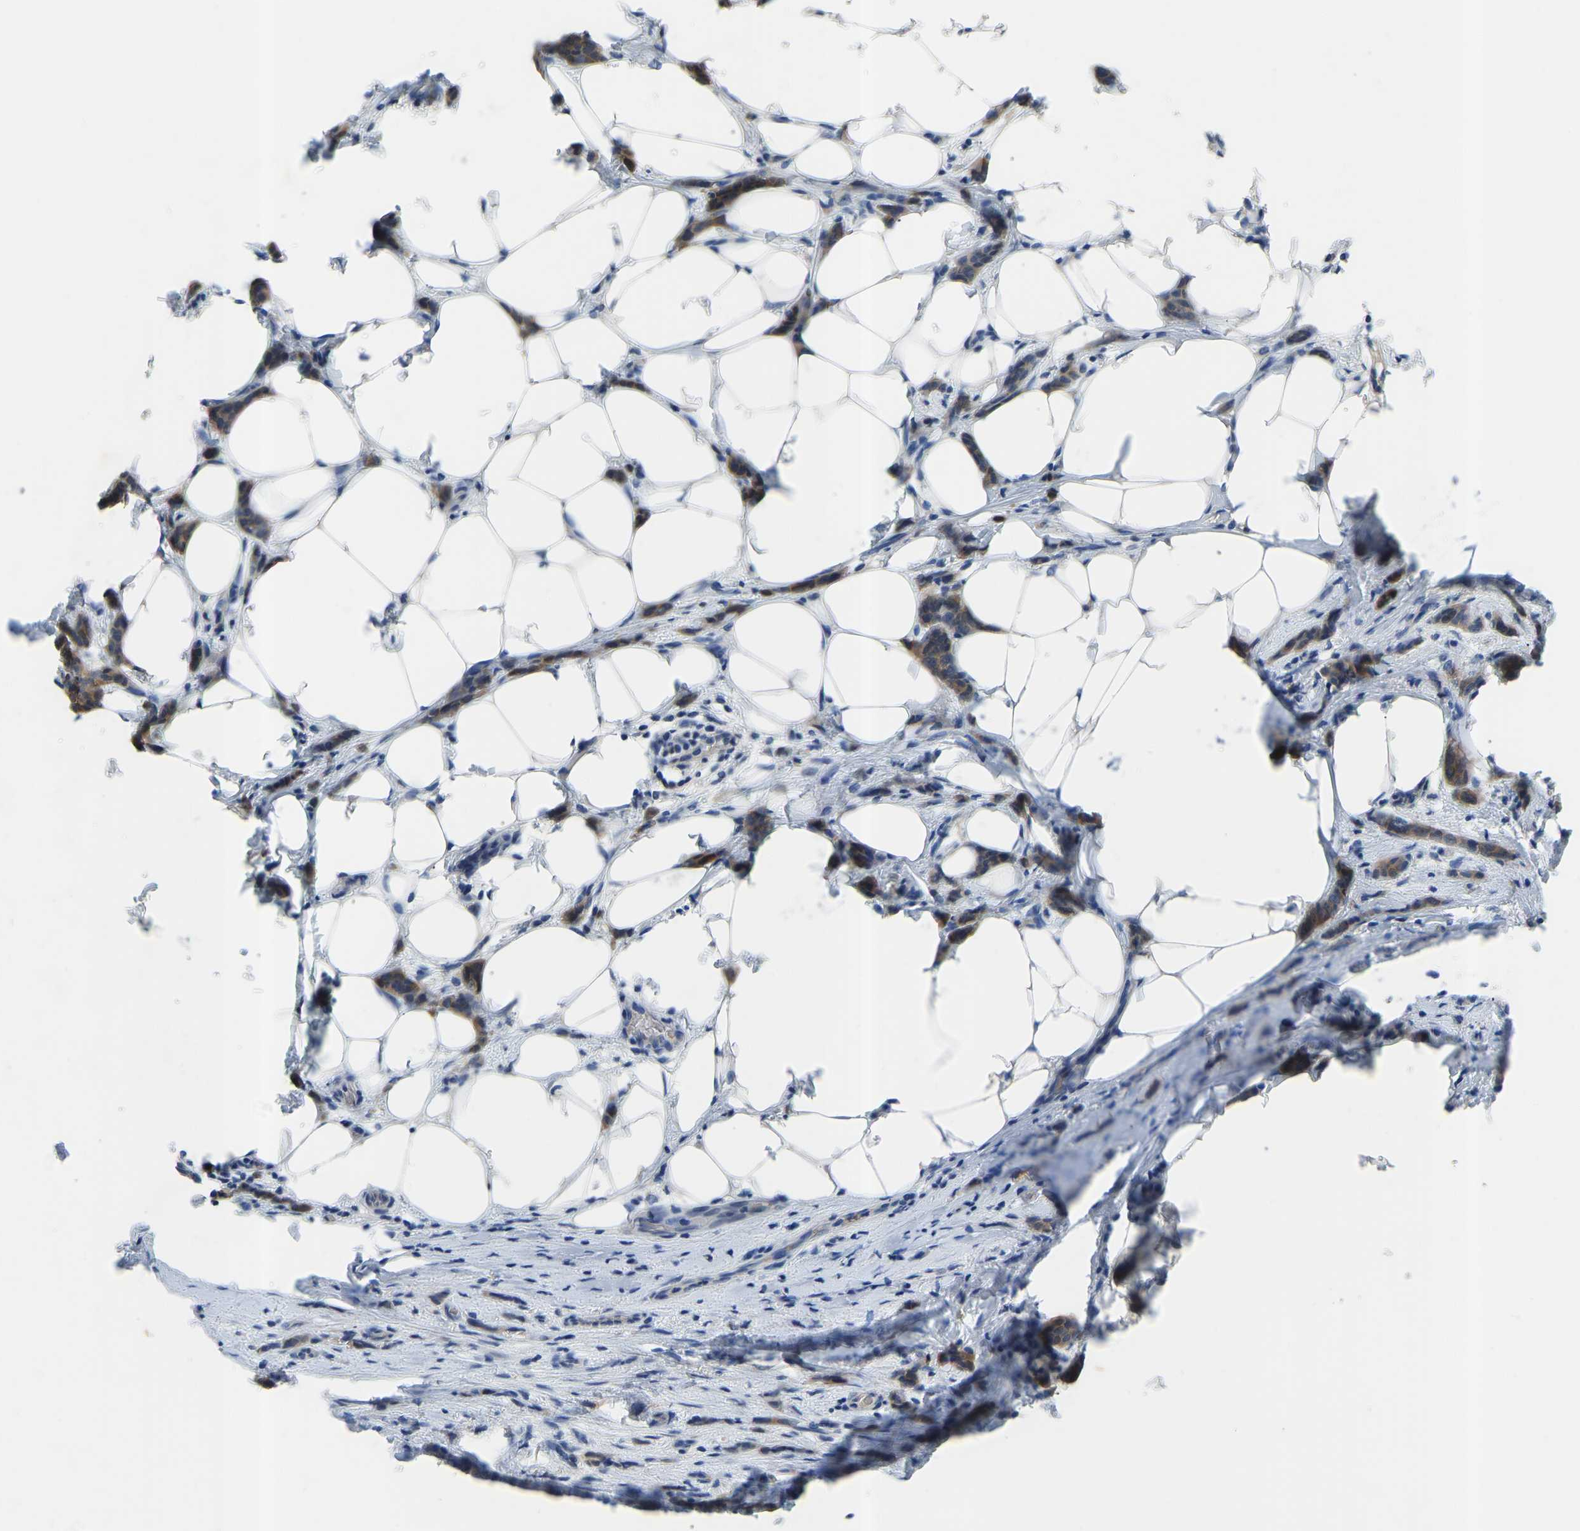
{"staining": {"intensity": "moderate", "quantity": ">75%", "location": "cytoplasmic/membranous"}, "tissue": "breast cancer", "cell_type": "Tumor cells", "image_type": "cancer", "snomed": [{"axis": "morphology", "description": "Lobular carcinoma"}, {"axis": "topography", "description": "Skin"}, {"axis": "topography", "description": "Breast"}], "caption": "Lobular carcinoma (breast) stained for a protein displays moderate cytoplasmic/membranous positivity in tumor cells.", "gene": "RBP1", "patient": {"sex": "female", "age": 46}}